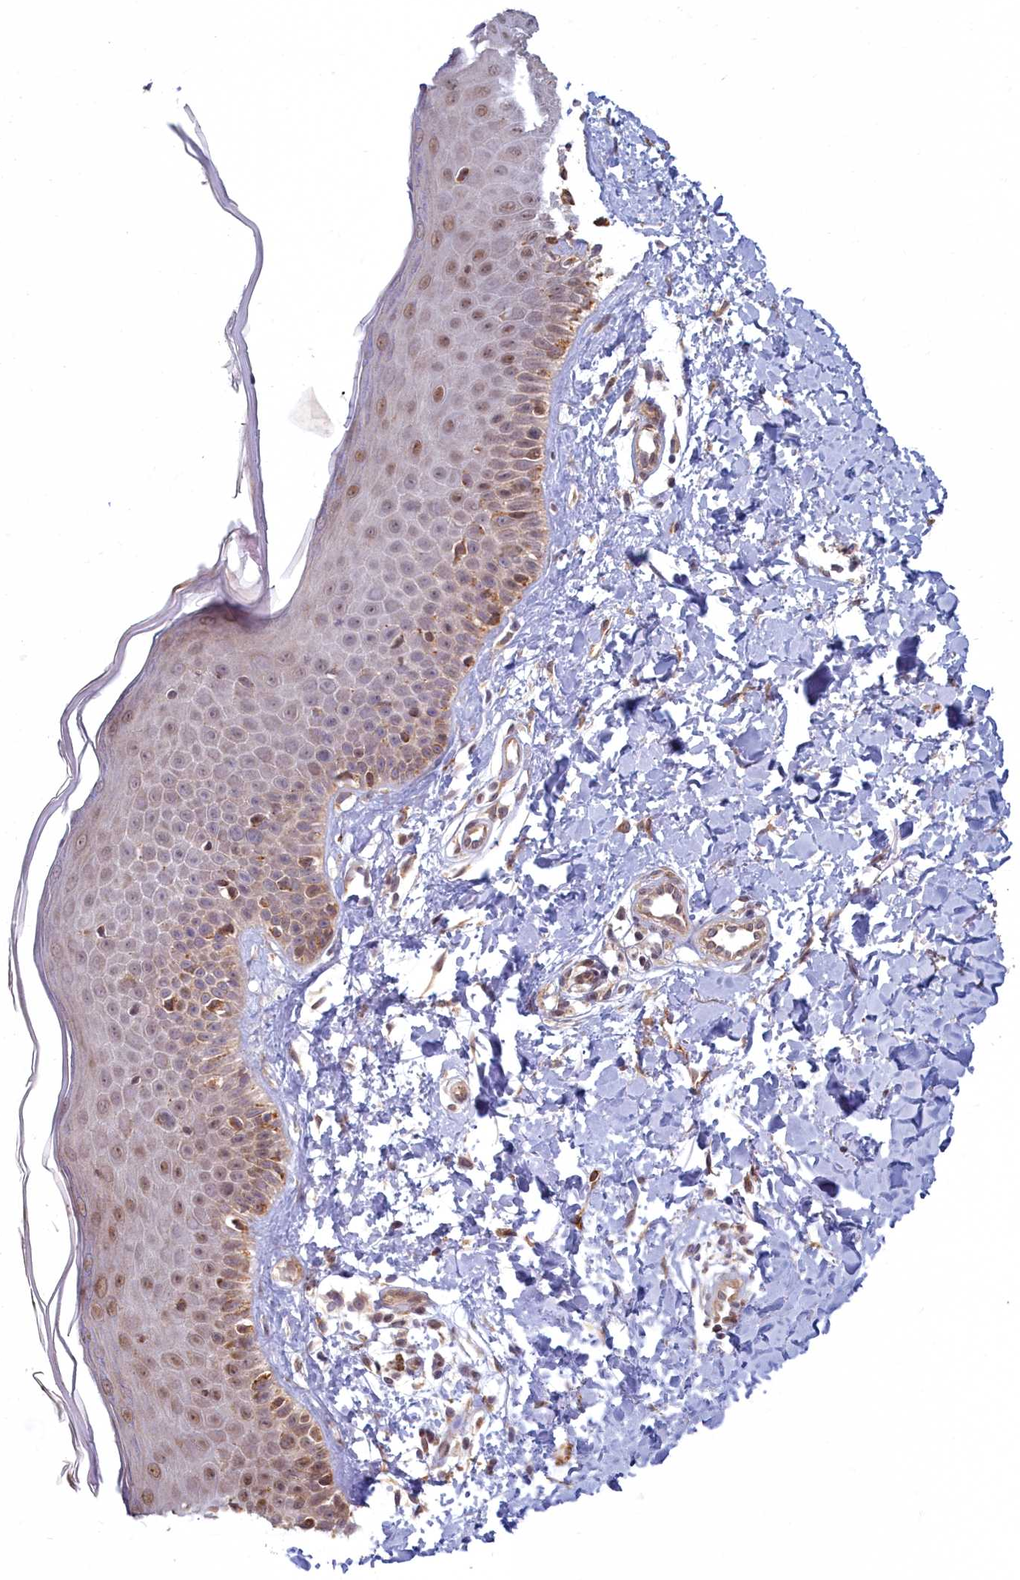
{"staining": {"intensity": "moderate", "quantity": ">75%", "location": "cytoplasmic/membranous,nuclear"}, "tissue": "skin", "cell_type": "Fibroblasts", "image_type": "normal", "snomed": [{"axis": "morphology", "description": "Normal tissue, NOS"}, {"axis": "topography", "description": "Skin"}], "caption": "This image displays IHC staining of normal skin, with medium moderate cytoplasmic/membranous,nuclear staining in approximately >75% of fibroblasts.", "gene": "MAK16", "patient": {"sex": "male", "age": 52}}